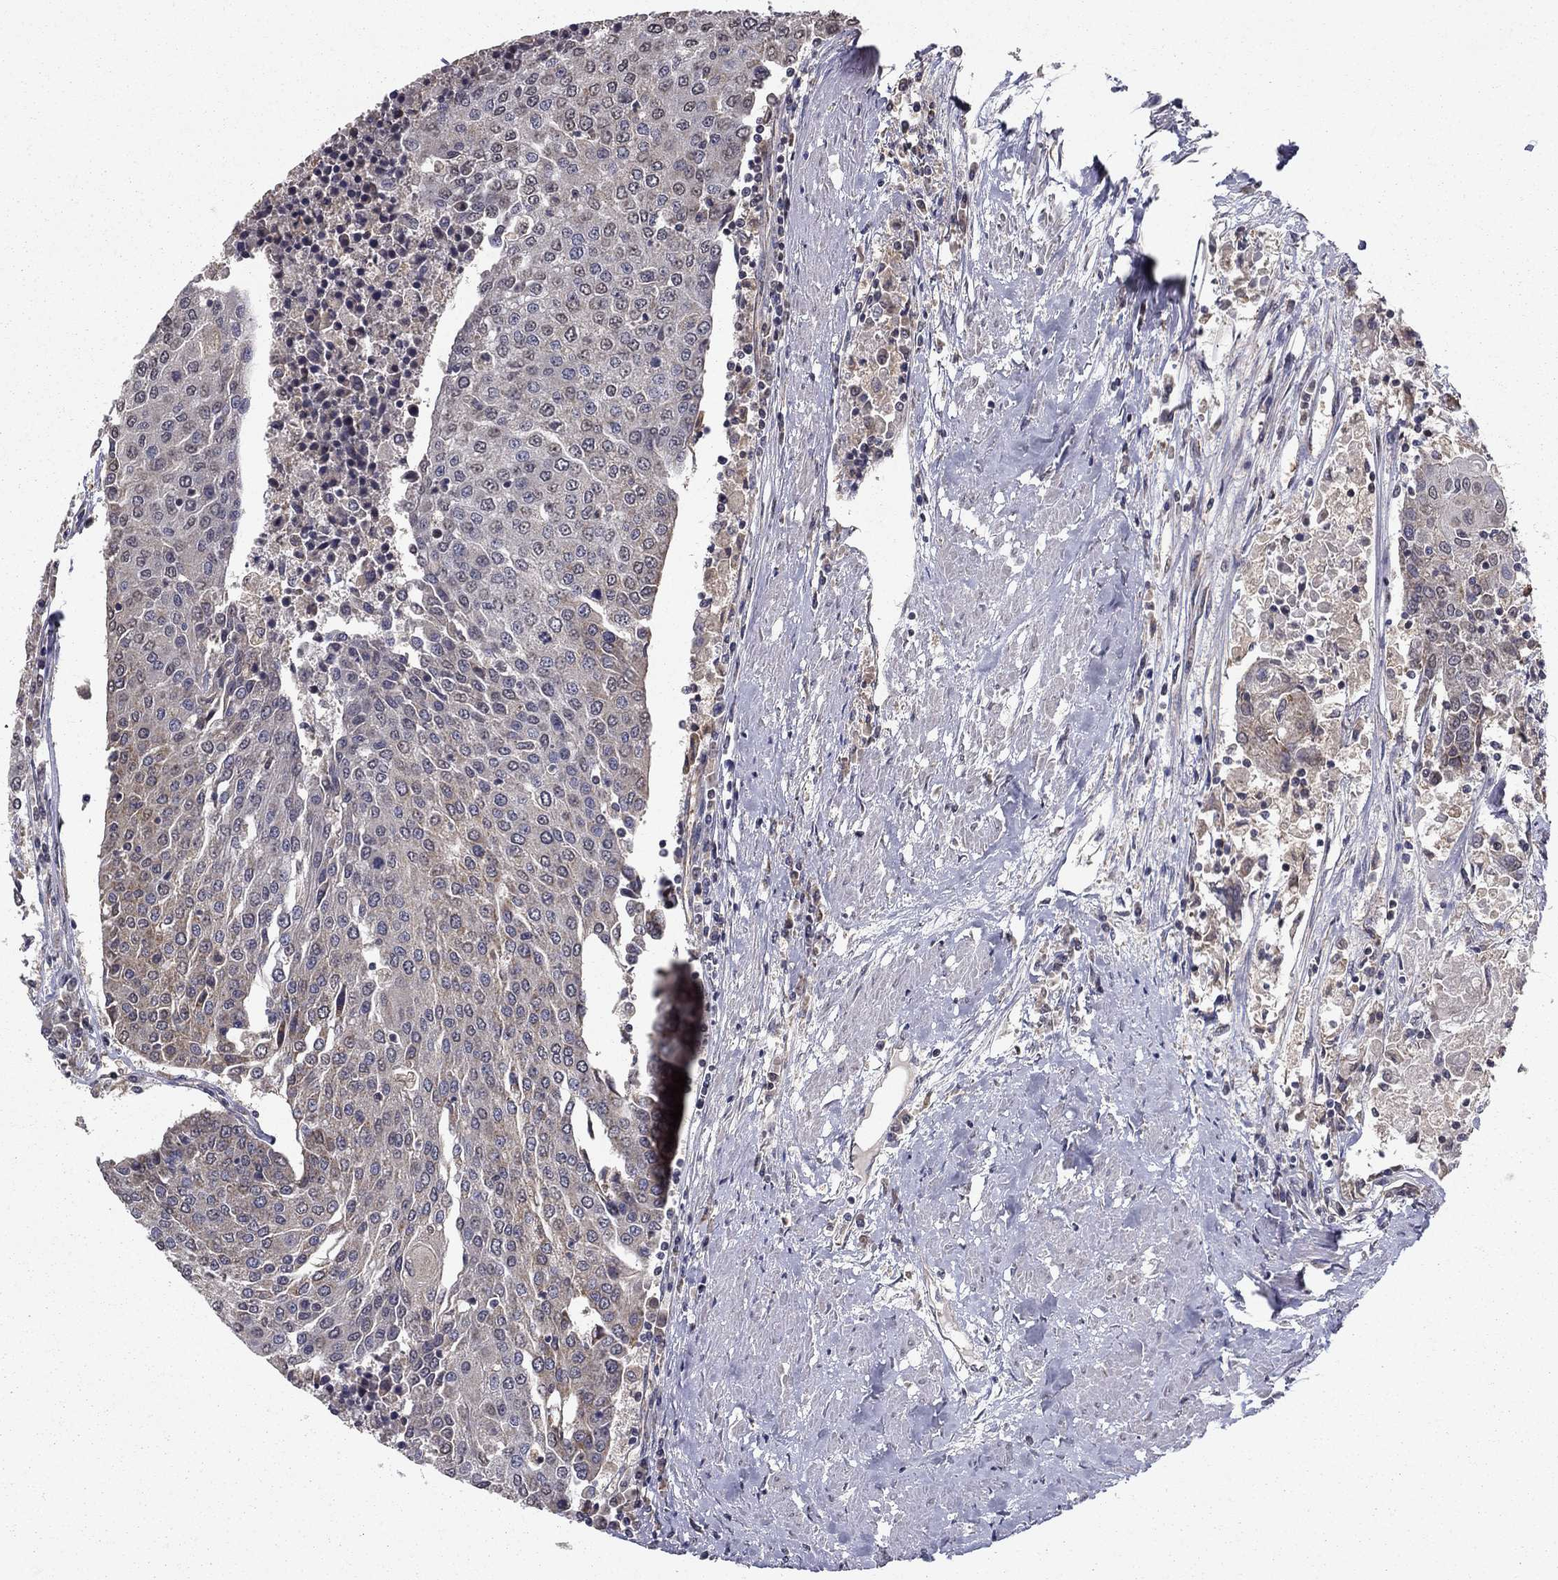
{"staining": {"intensity": "negative", "quantity": "none", "location": "none"}, "tissue": "urothelial cancer", "cell_type": "Tumor cells", "image_type": "cancer", "snomed": [{"axis": "morphology", "description": "Urothelial carcinoma, High grade"}, {"axis": "topography", "description": "Urinary bladder"}], "caption": "Tumor cells show no significant protein expression in high-grade urothelial carcinoma.", "gene": "SLC2A13", "patient": {"sex": "female", "age": 85}}